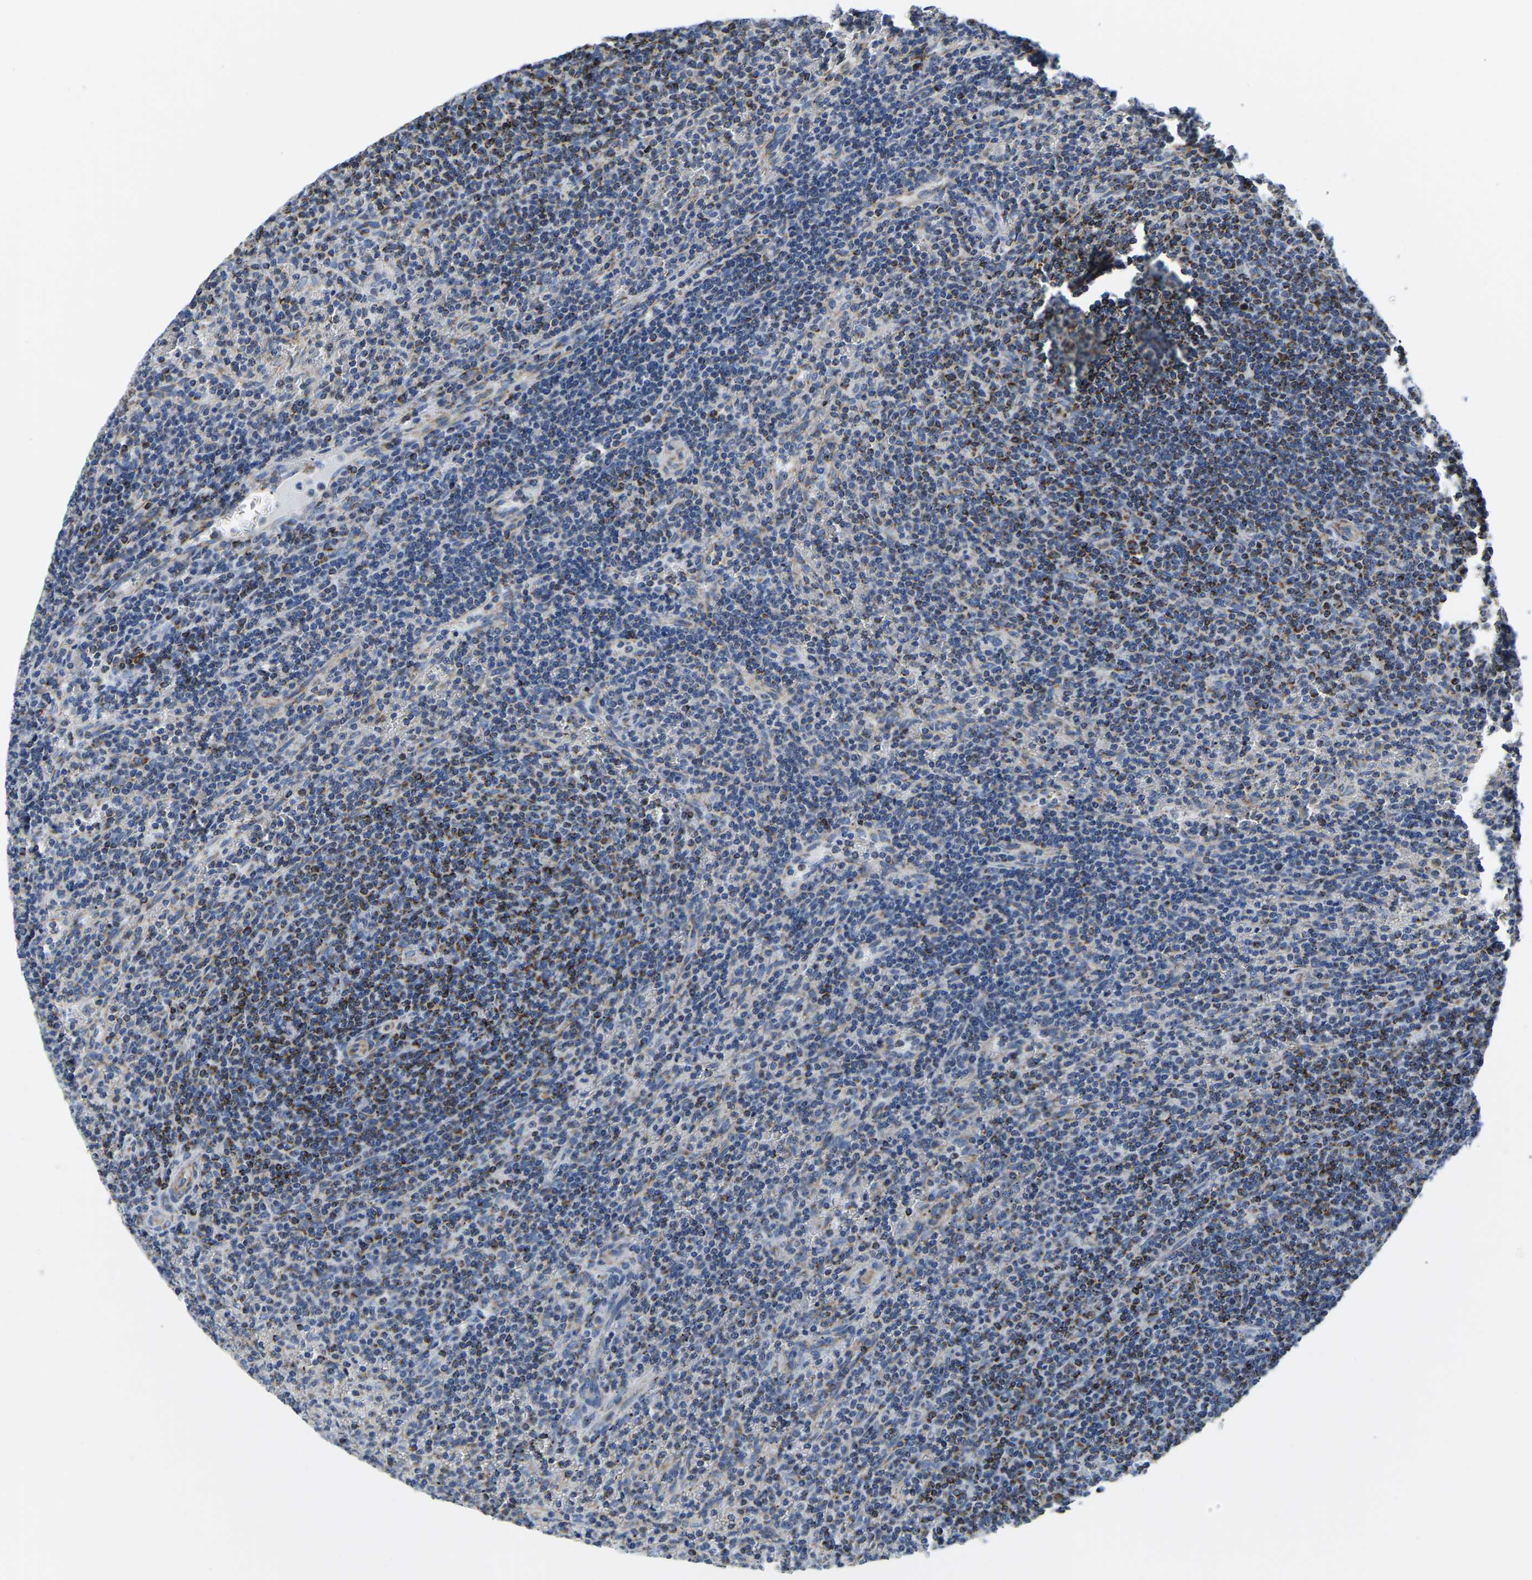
{"staining": {"intensity": "moderate", "quantity": "<25%", "location": "cytoplasmic/membranous"}, "tissue": "lymphoma", "cell_type": "Tumor cells", "image_type": "cancer", "snomed": [{"axis": "morphology", "description": "Malignant lymphoma, non-Hodgkin's type, Low grade"}, {"axis": "topography", "description": "Spleen"}], "caption": "Human lymphoma stained for a protein (brown) displays moderate cytoplasmic/membranous positive positivity in approximately <25% of tumor cells.", "gene": "SFXN1", "patient": {"sex": "female", "age": 50}}